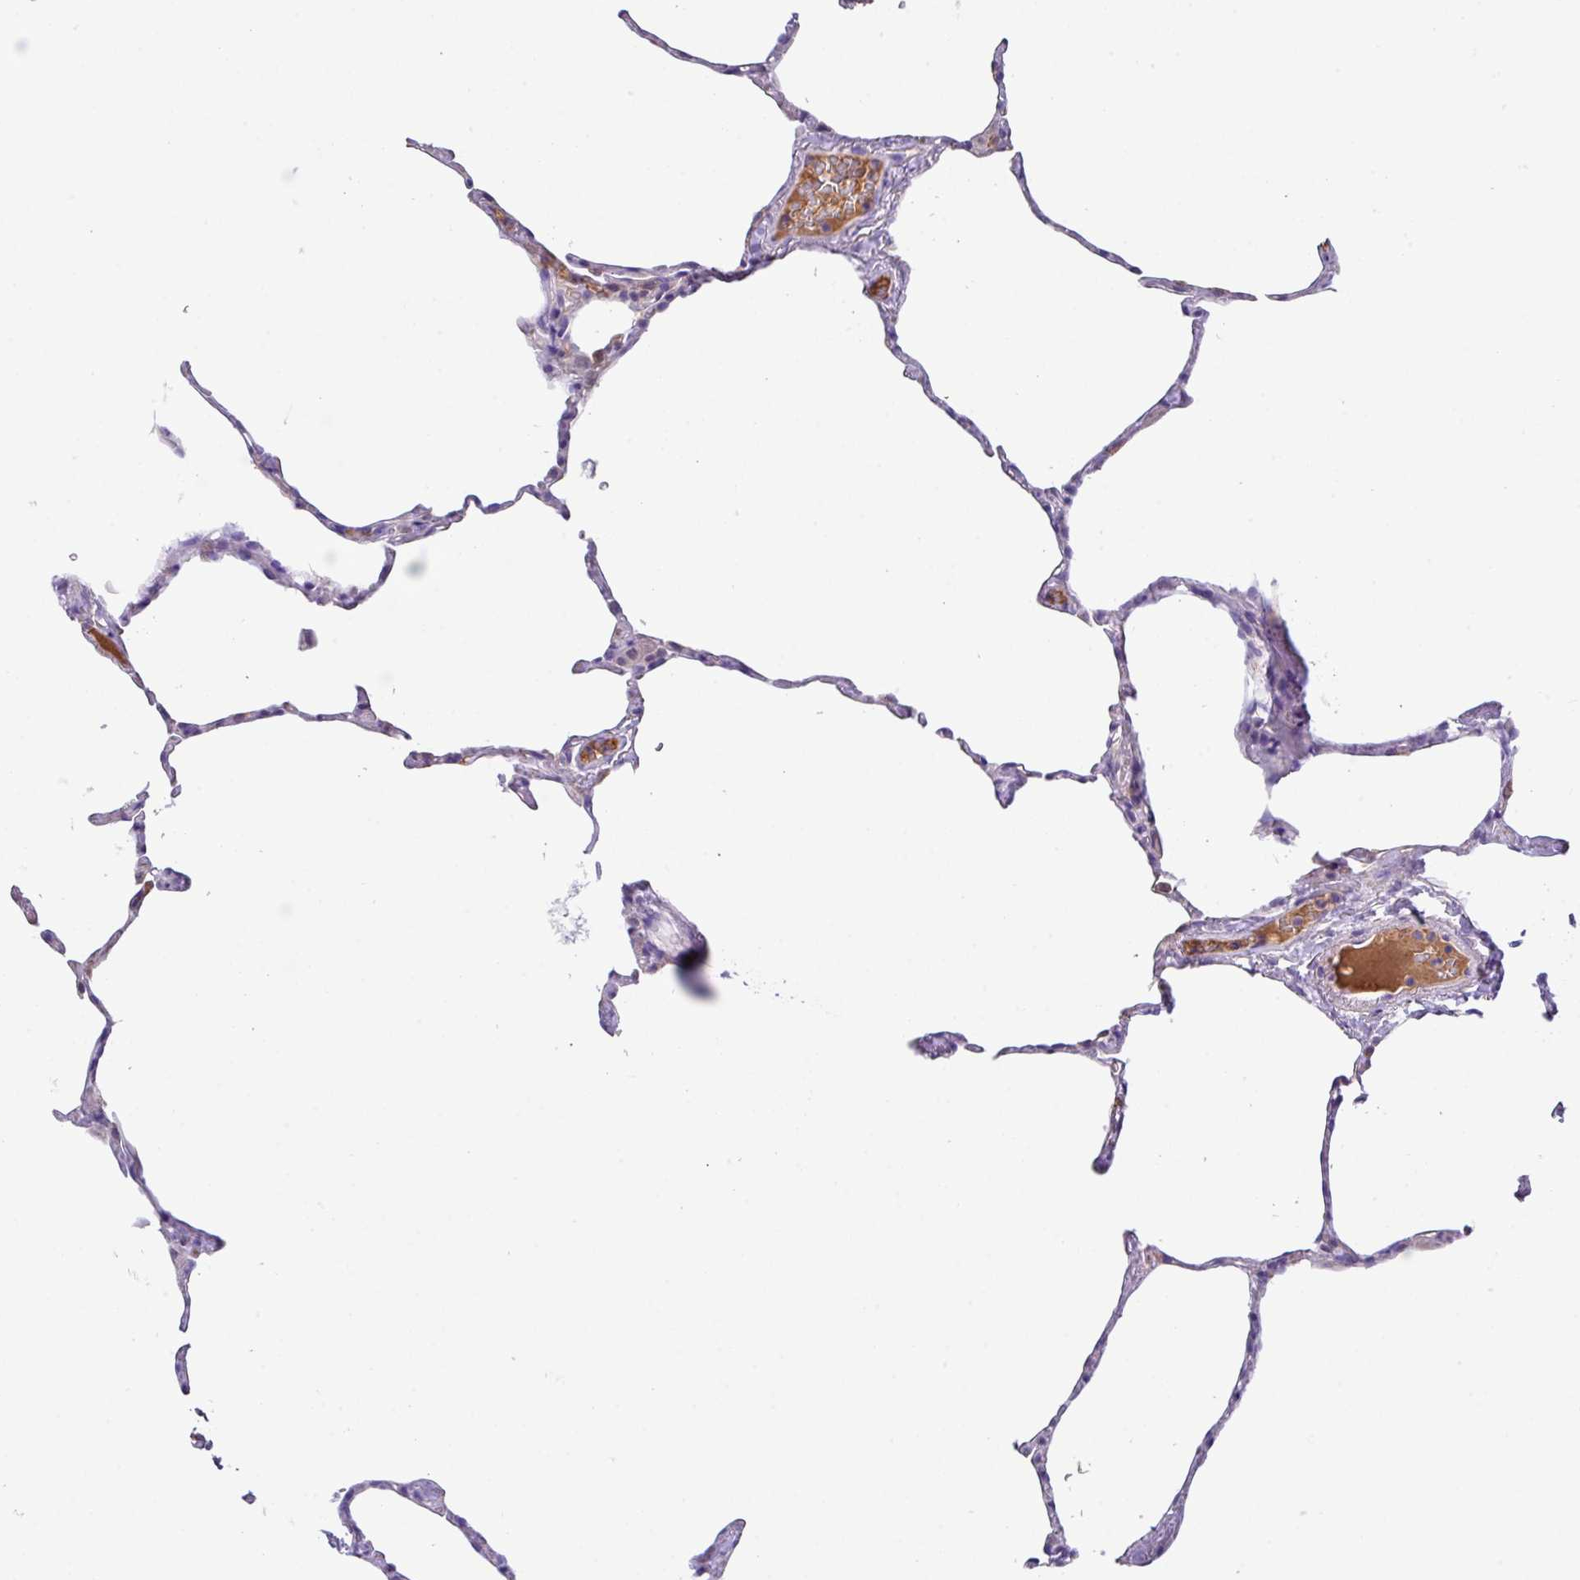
{"staining": {"intensity": "negative", "quantity": "none", "location": "none"}, "tissue": "lung", "cell_type": "Alveolar cells", "image_type": "normal", "snomed": [{"axis": "morphology", "description": "Normal tissue, NOS"}, {"axis": "topography", "description": "Lung"}], "caption": "Immunohistochemistry (IHC) micrograph of benign human lung stained for a protein (brown), which shows no expression in alveolar cells.", "gene": "DNAL1", "patient": {"sex": "male", "age": 65}}